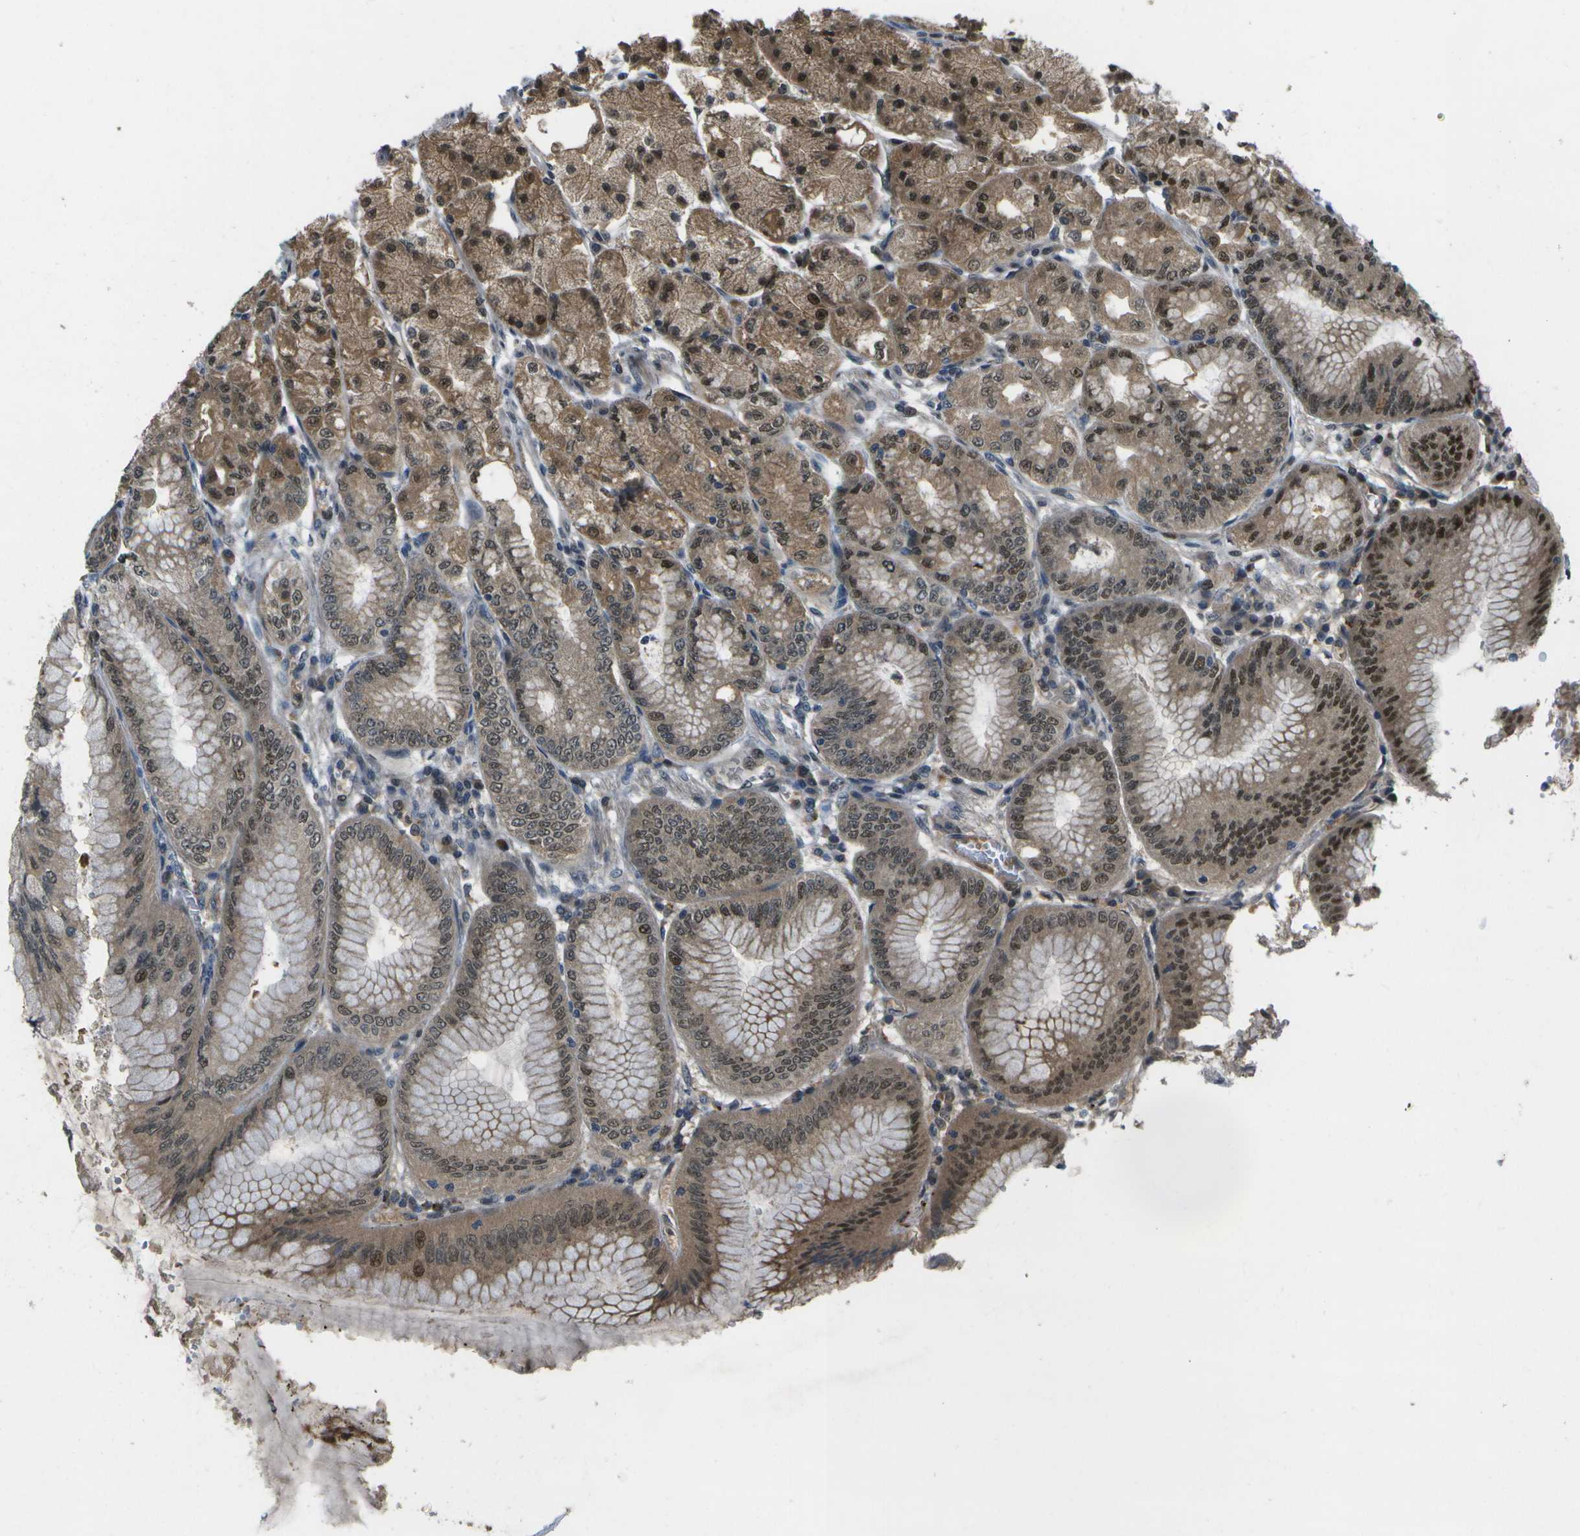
{"staining": {"intensity": "strong", "quantity": ">75%", "location": "cytoplasmic/membranous,nuclear"}, "tissue": "stomach", "cell_type": "Glandular cells", "image_type": "normal", "snomed": [{"axis": "morphology", "description": "Normal tissue, NOS"}, {"axis": "topography", "description": "Stomach, lower"}], "caption": "Immunohistochemistry histopathology image of benign stomach stained for a protein (brown), which displays high levels of strong cytoplasmic/membranous,nuclear staining in about >75% of glandular cells.", "gene": "GANC", "patient": {"sex": "male", "age": 71}}